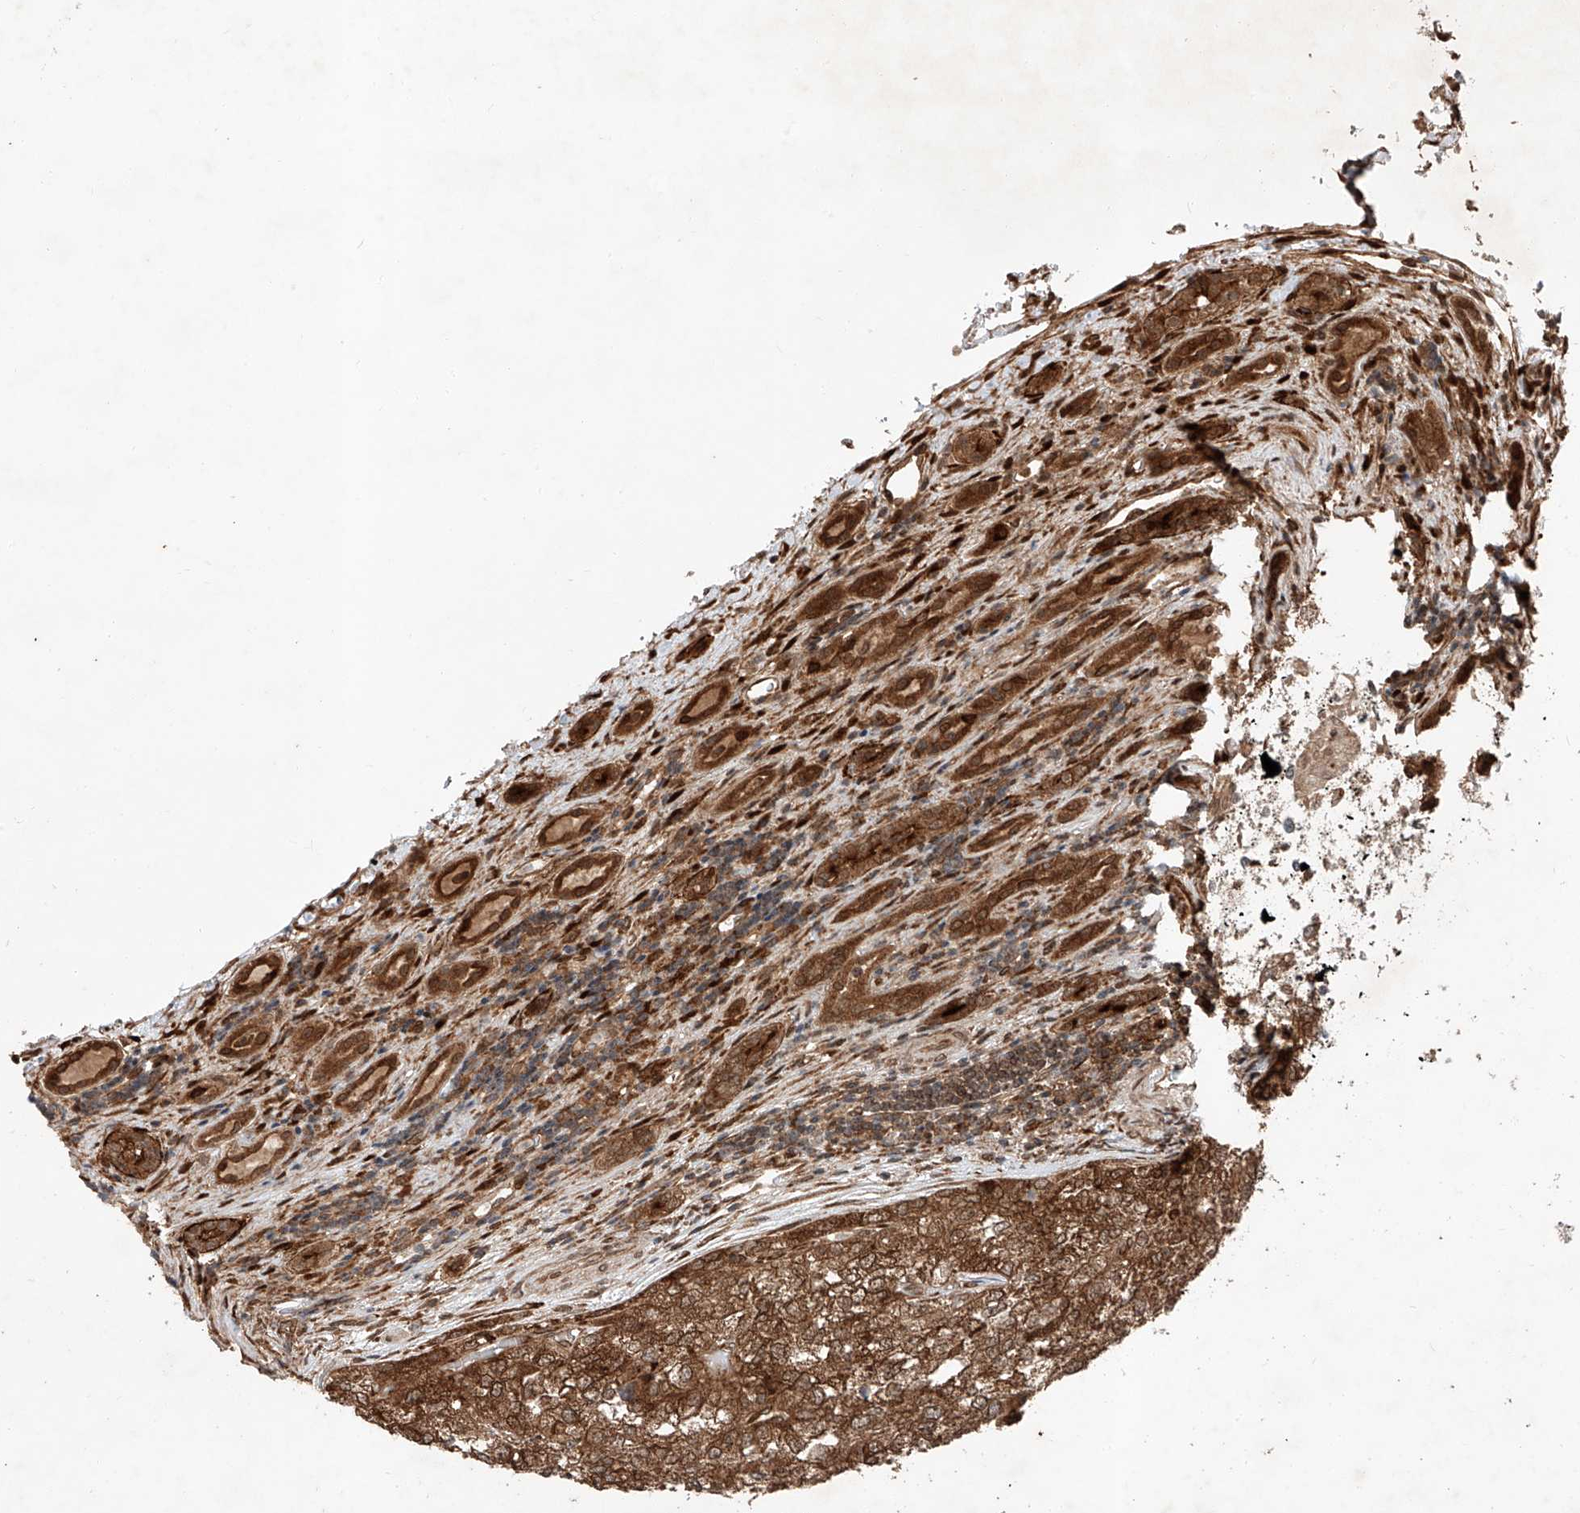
{"staining": {"intensity": "strong", "quantity": ">75%", "location": "cytoplasmic/membranous"}, "tissue": "renal cancer", "cell_type": "Tumor cells", "image_type": "cancer", "snomed": [{"axis": "morphology", "description": "Adenocarcinoma, NOS"}, {"axis": "topography", "description": "Kidney"}], "caption": "Protein analysis of renal cancer tissue displays strong cytoplasmic/membranous staining in about >75% of tumor cells.", "gene": "ZFP28", "patient": {"sex": "female", "age": 54}}